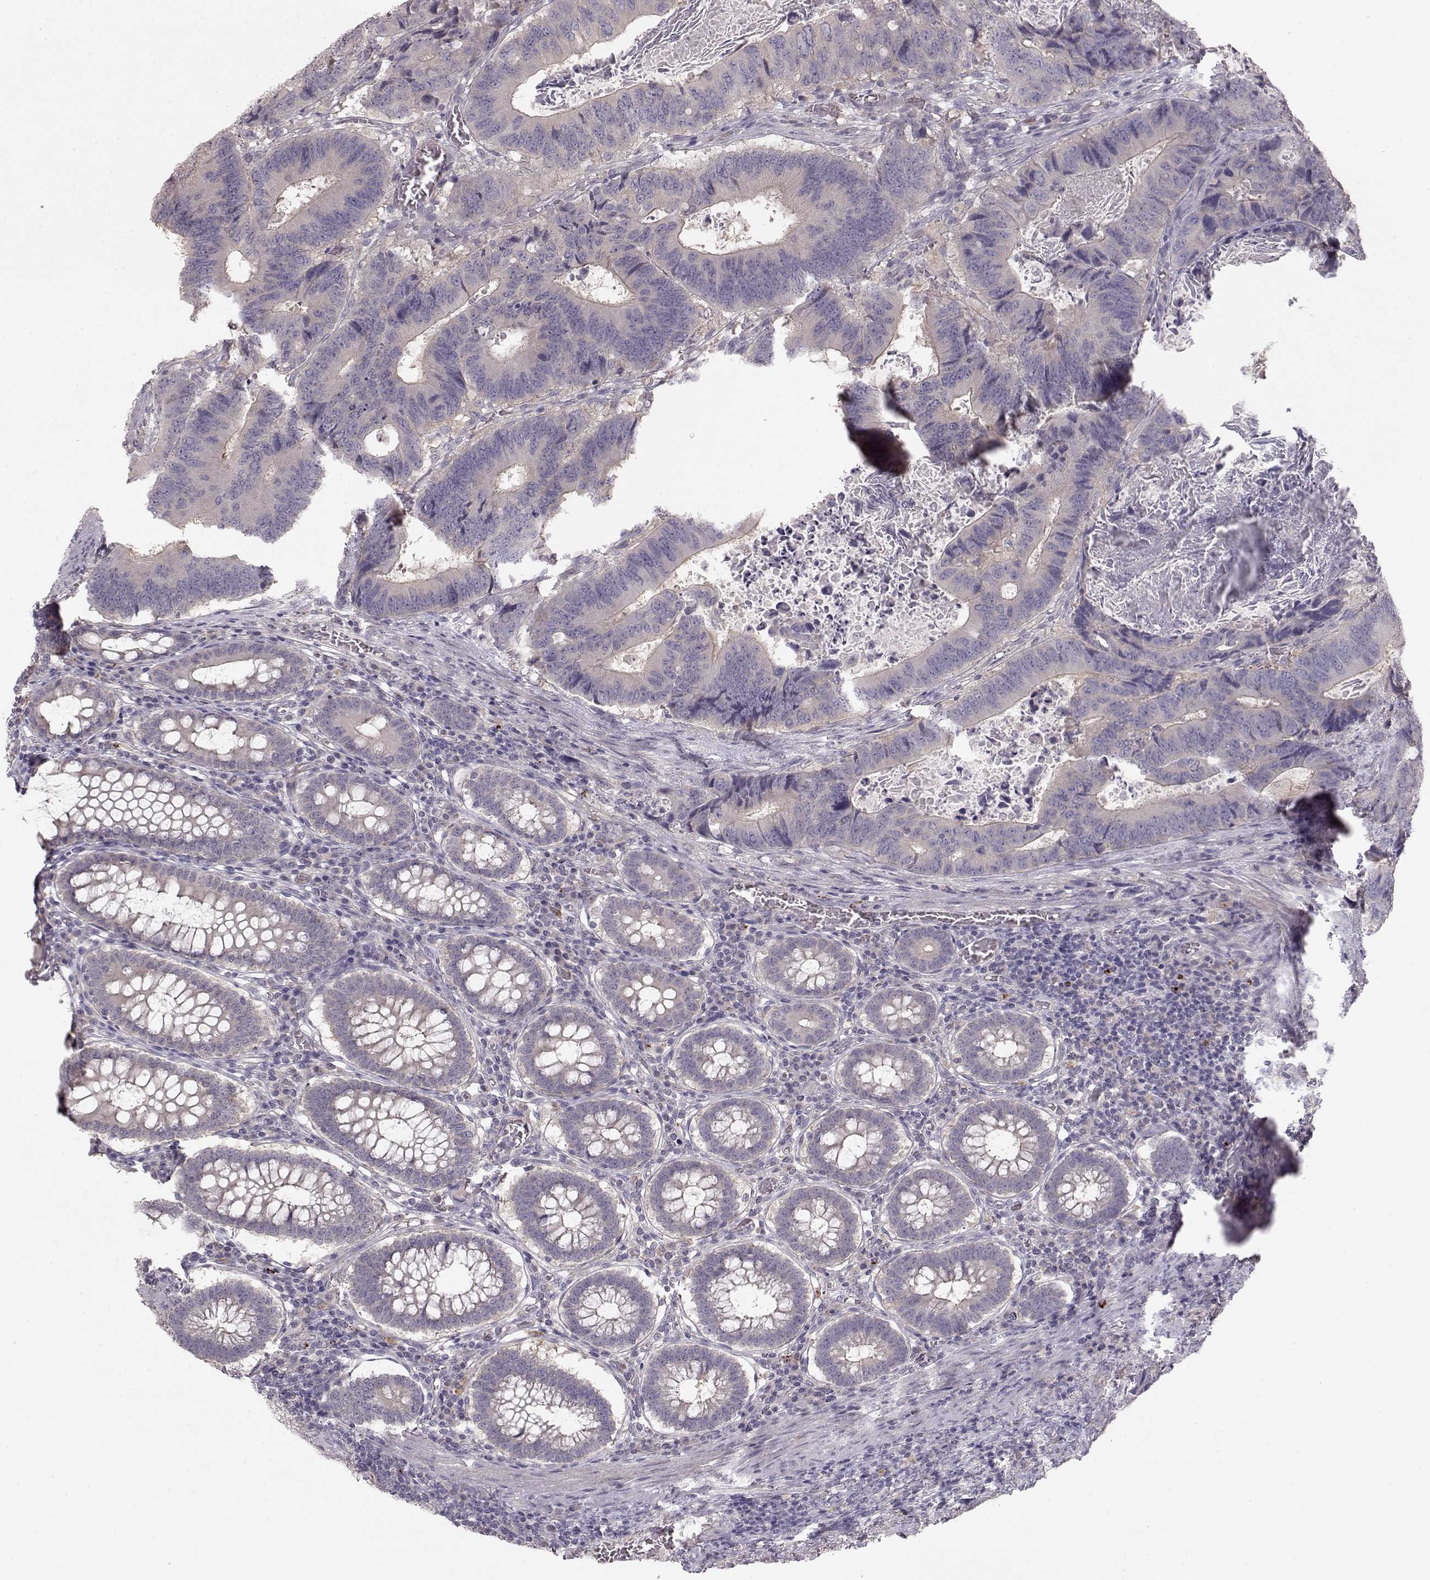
{"staining": {"intensity": "negative", "quantity": "none", "location": "none"}, "tissue": "colorectal cancer", "cell_type": "Tumor cells", "image_type": "cancer", "snomed": [{"axis": "morphology", "description": "Adenocarcinoma, NOS"}, {"axis": "topography", "description": "Colon"}], "caption": "This histopathology image is of colorectal adenocarcinoma stained with immunohistochemistry (IHC) to label a protein in brown with the nuclei are counter-stained blue. There is no staining in tumor cells.", "gene": "ARHGAP8", "patient": {"sex": "female", "age": 82}}